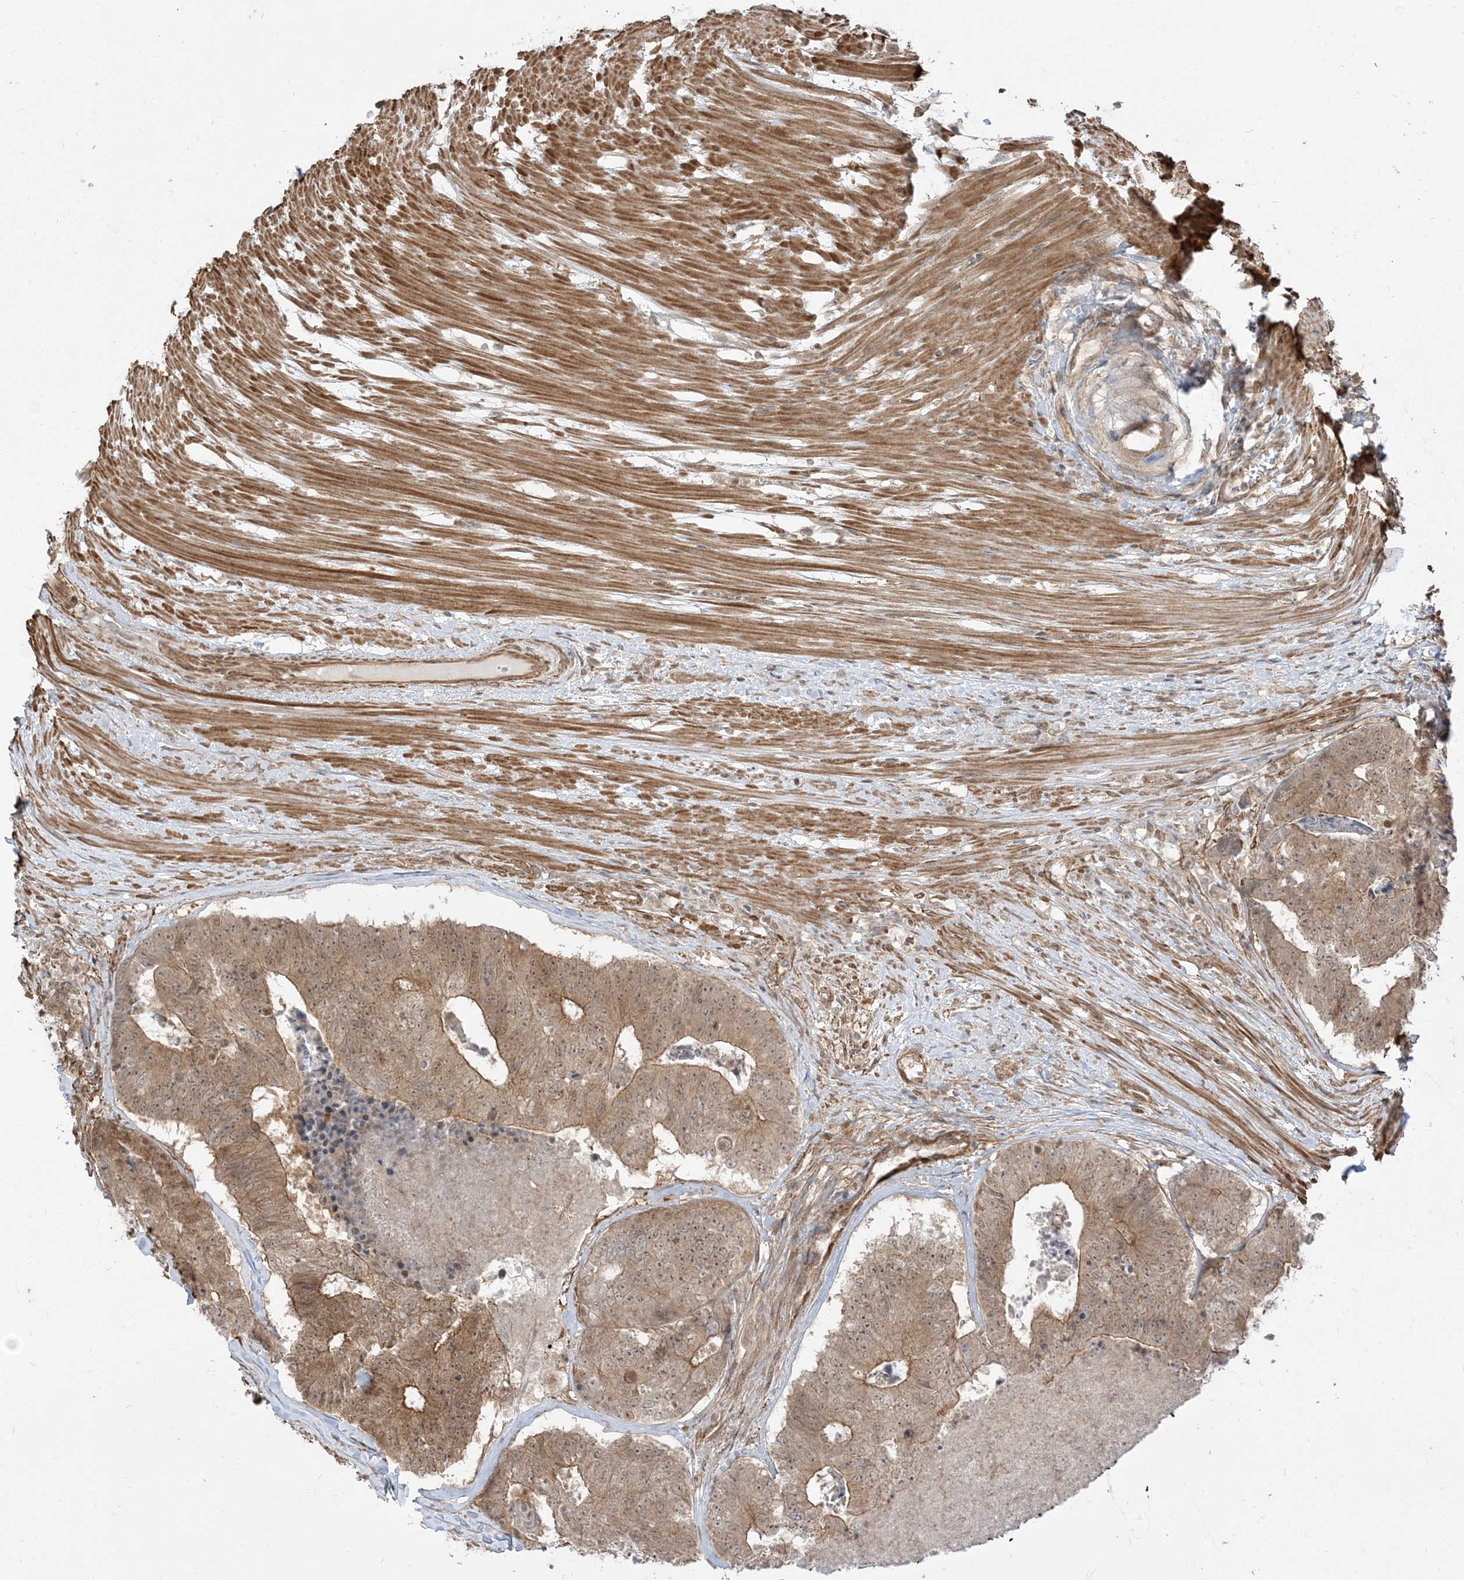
{"staining": {"intensity": "moderate", "quantity": ">75%", "location": "cytoplasmic/membranous"}, "tissue": "colorectal cancer", "cell_type": "Tumor cells", "image_type": "cancer", "snomed": [{"axis": "morphology", "description": "Adenocarcinoma, NOS"}, {"axis": "topography", "description": "Colon"}], "caption": "Colorectal cancer tissue exhibits moderate cytoplasmic/membranous expression in approximately >75% of tumor cells (DAB (3,3'-diaminobenzidine) = brown stain, brightfield microscopy at high magnification).", "gene": "TBCC", "patient": {"sex": "female", "age": 67}}